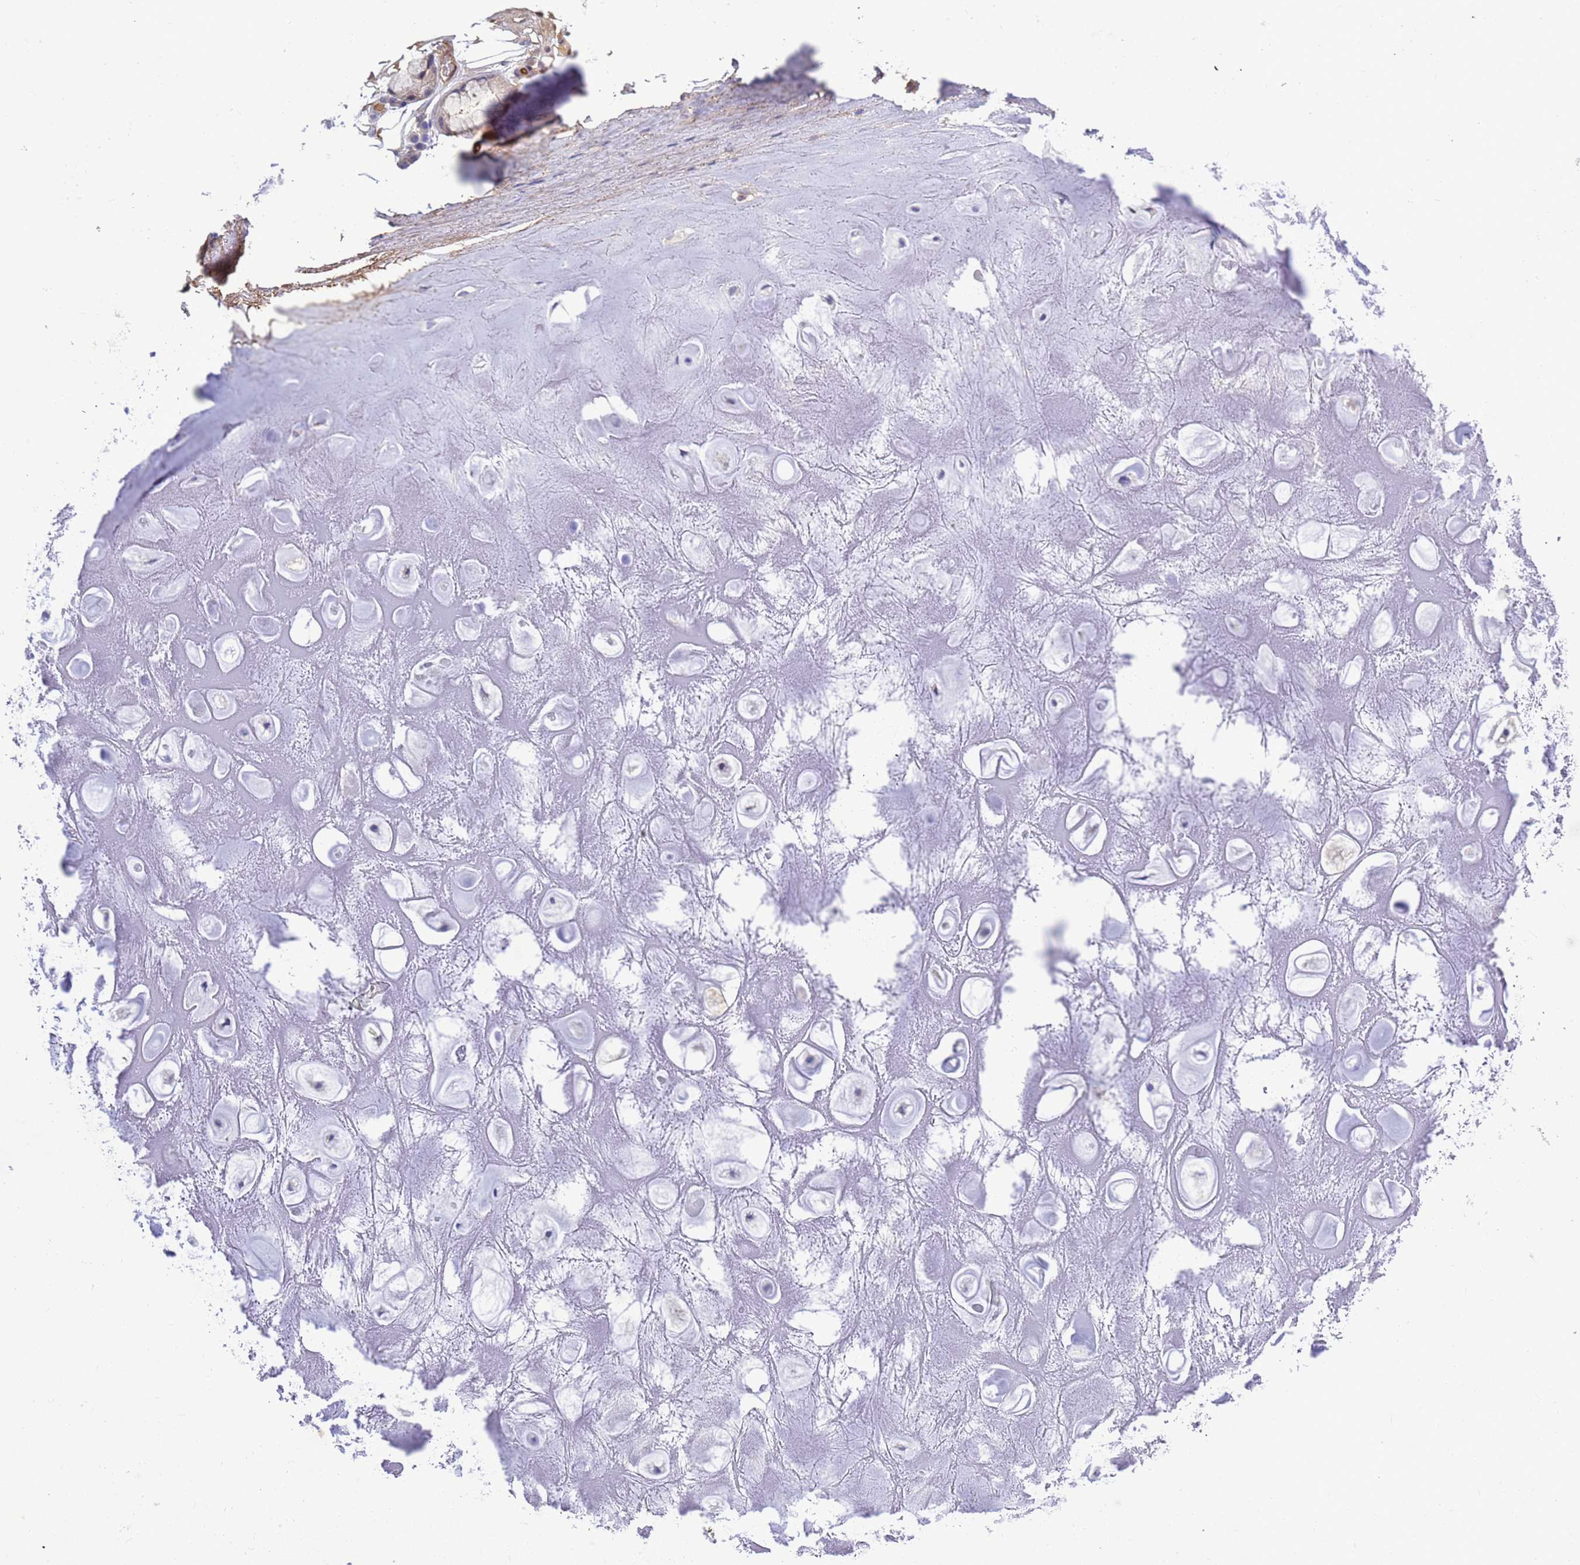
{"staining": {"intensity": "negative", "quantity": "none", "location": "none"}, "tissue": "adipose tissue", "cell_type": "Adipocytes", "image_type": "normal", "snomed": [{"axis": "morphology", "description": "Normal tissue, NOS"}, {"axis": "topography", "description": "Cartilage tissue"}], "caption": "IHC of benign adipose tissue reveals no expression in adipocytes. Brightfield microscopy of immunohistochemistry stained with DAB (brown) and hematoxylin (blue), captured at high magnification.", "gene": "FOXRED1", "patient": {"sex": "male", "age": 81}}